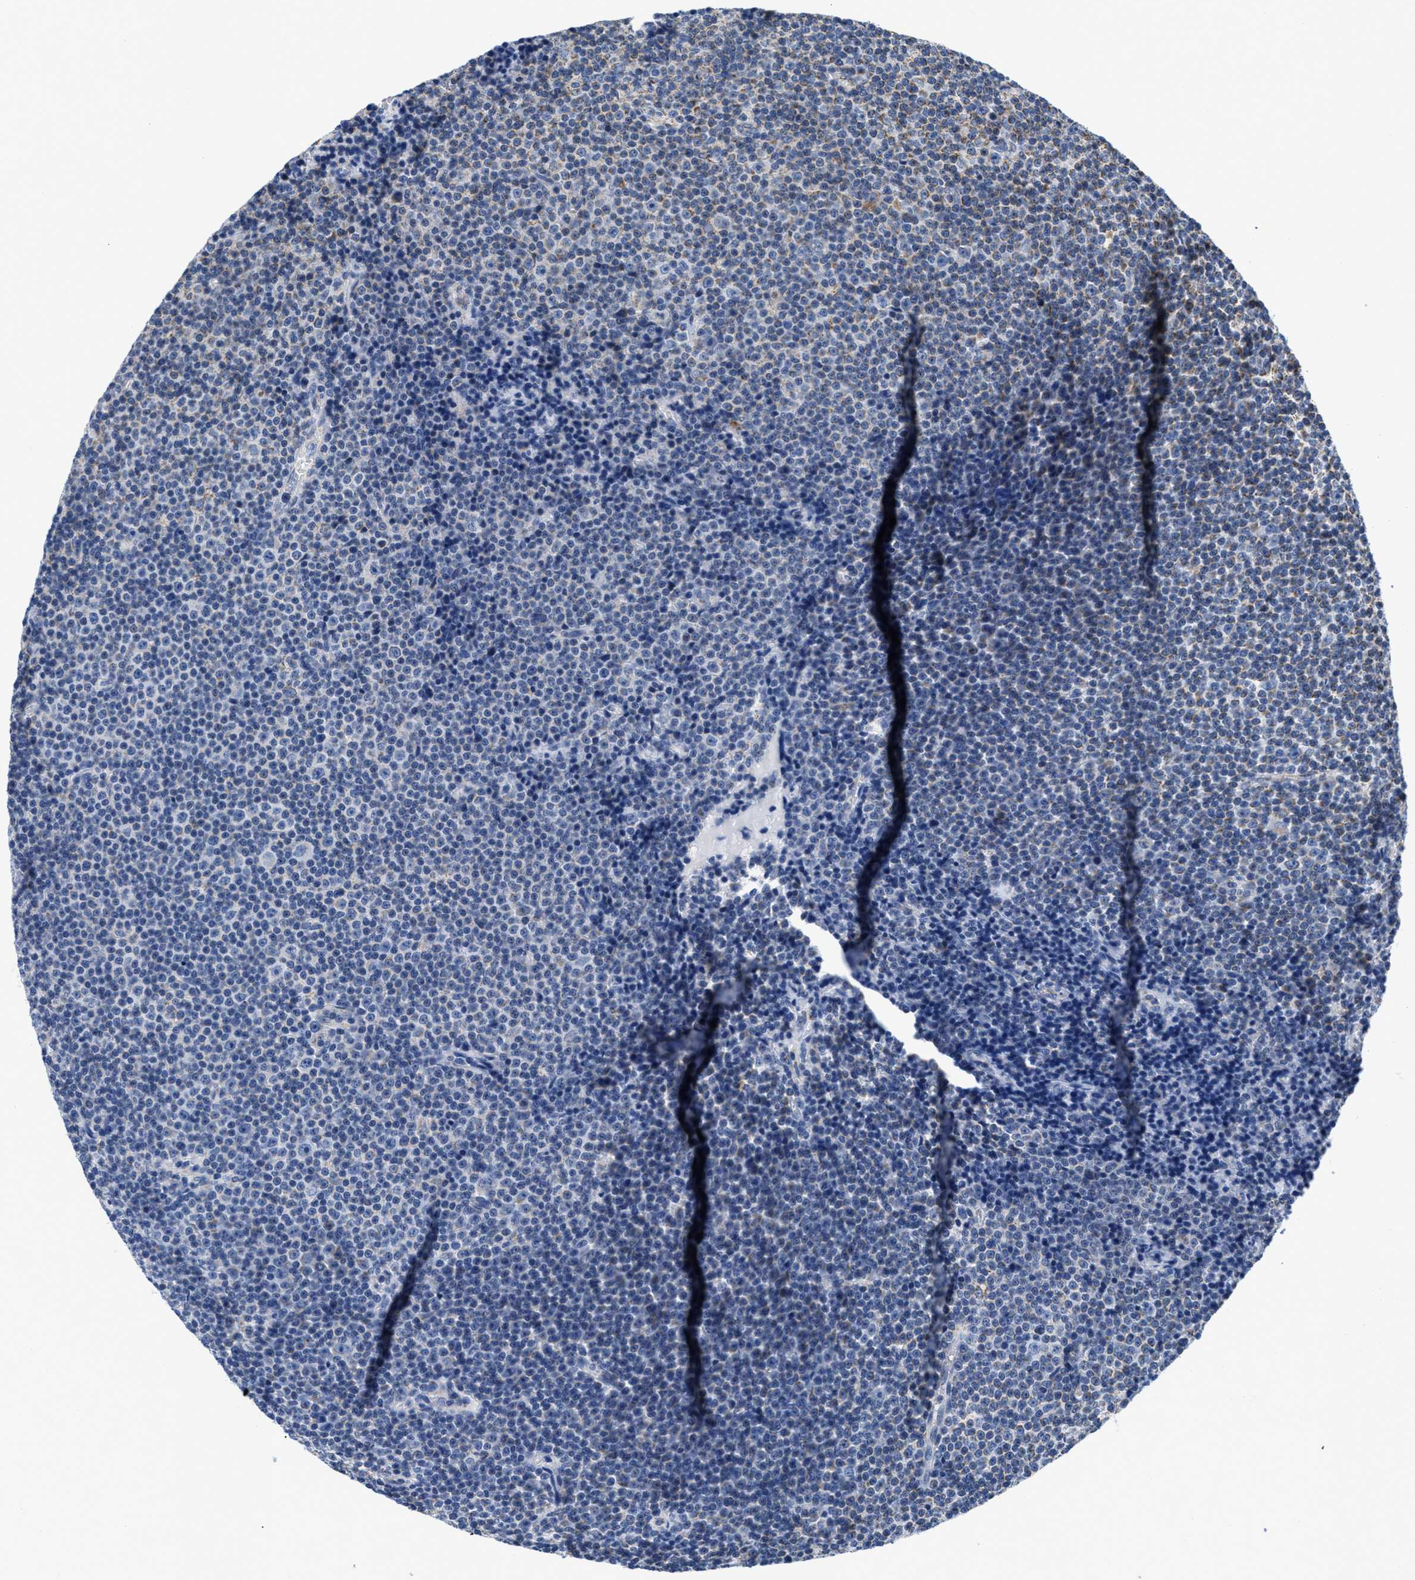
{"staining": {"intensity": "weak", "quantity": "<25%", "location": "cytoplasmic/membranous"}, "tissue": "lymphoma", "cell_type": "Tumor cells", "image_type": "cancer", "snomed": [{"axis": "morphology", "description": "Malignant lymphoma, non-Hodgkin's type, Low grade"}, {"axis": "topography", "description": "Lymph node"}], "caption": "IHC histopathology image of human lymphoma stained for a protein (brown), which reveals no positivity in tumor cells.", "gene": "KCNJ5", "patient": {"sex": "female", "age": 67}}